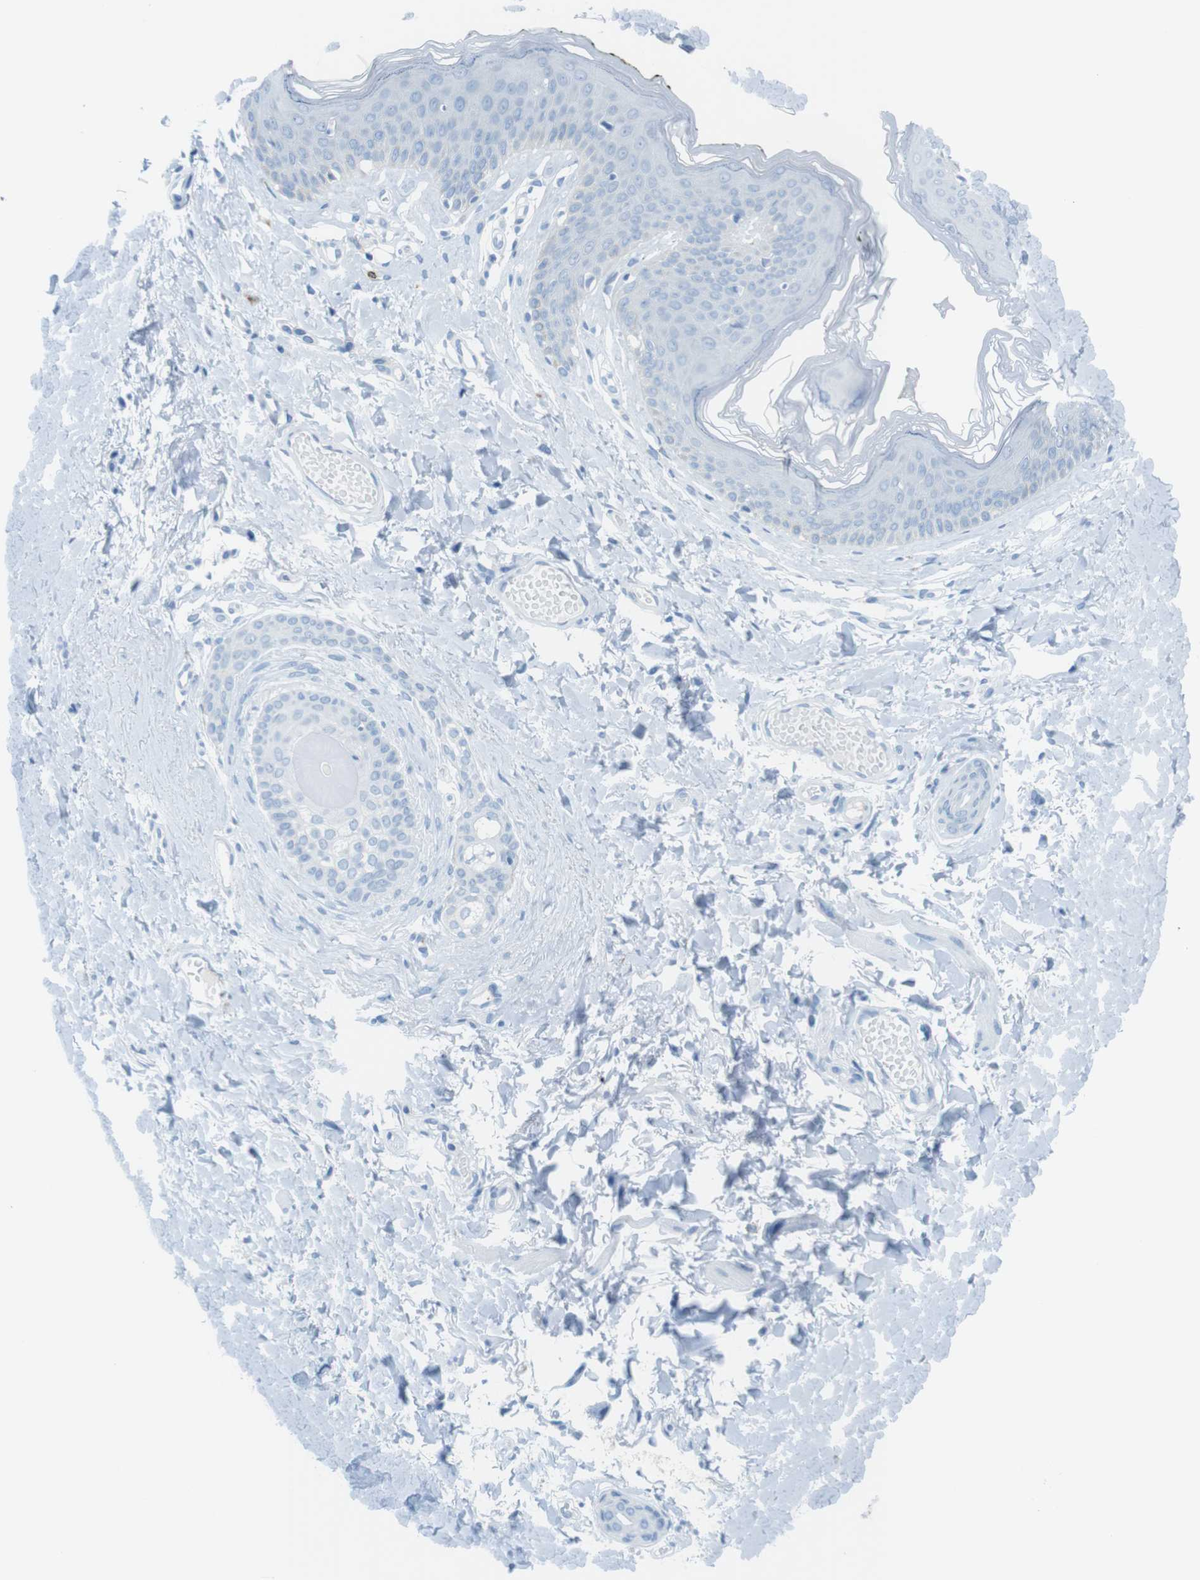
{"staining": {"intensity": "negative", "quantity": "none", "location": "none"}, "tissue": "skin", "cell_type": "Epidermal cells", "image_type": "normal", "snomed": [{"axis": "morphology", "description": "Normal tissue, NOS"}, {"axis": "morphology", "description": "Inflammation, NOS"}, {"axis": "topography", "description": "Vulva"}], "caption": "Epidermal cells are negative for brown protein staining in benign skin. (Stains: DAB (3,3'-diaminobenzidine) immunohistochemistry with hematoxylin counter stain, Microscopy: brightfield microscopy at high magnification).", "gene": "MCEMP1", "patient": {"sex": "female", "age": 84}}